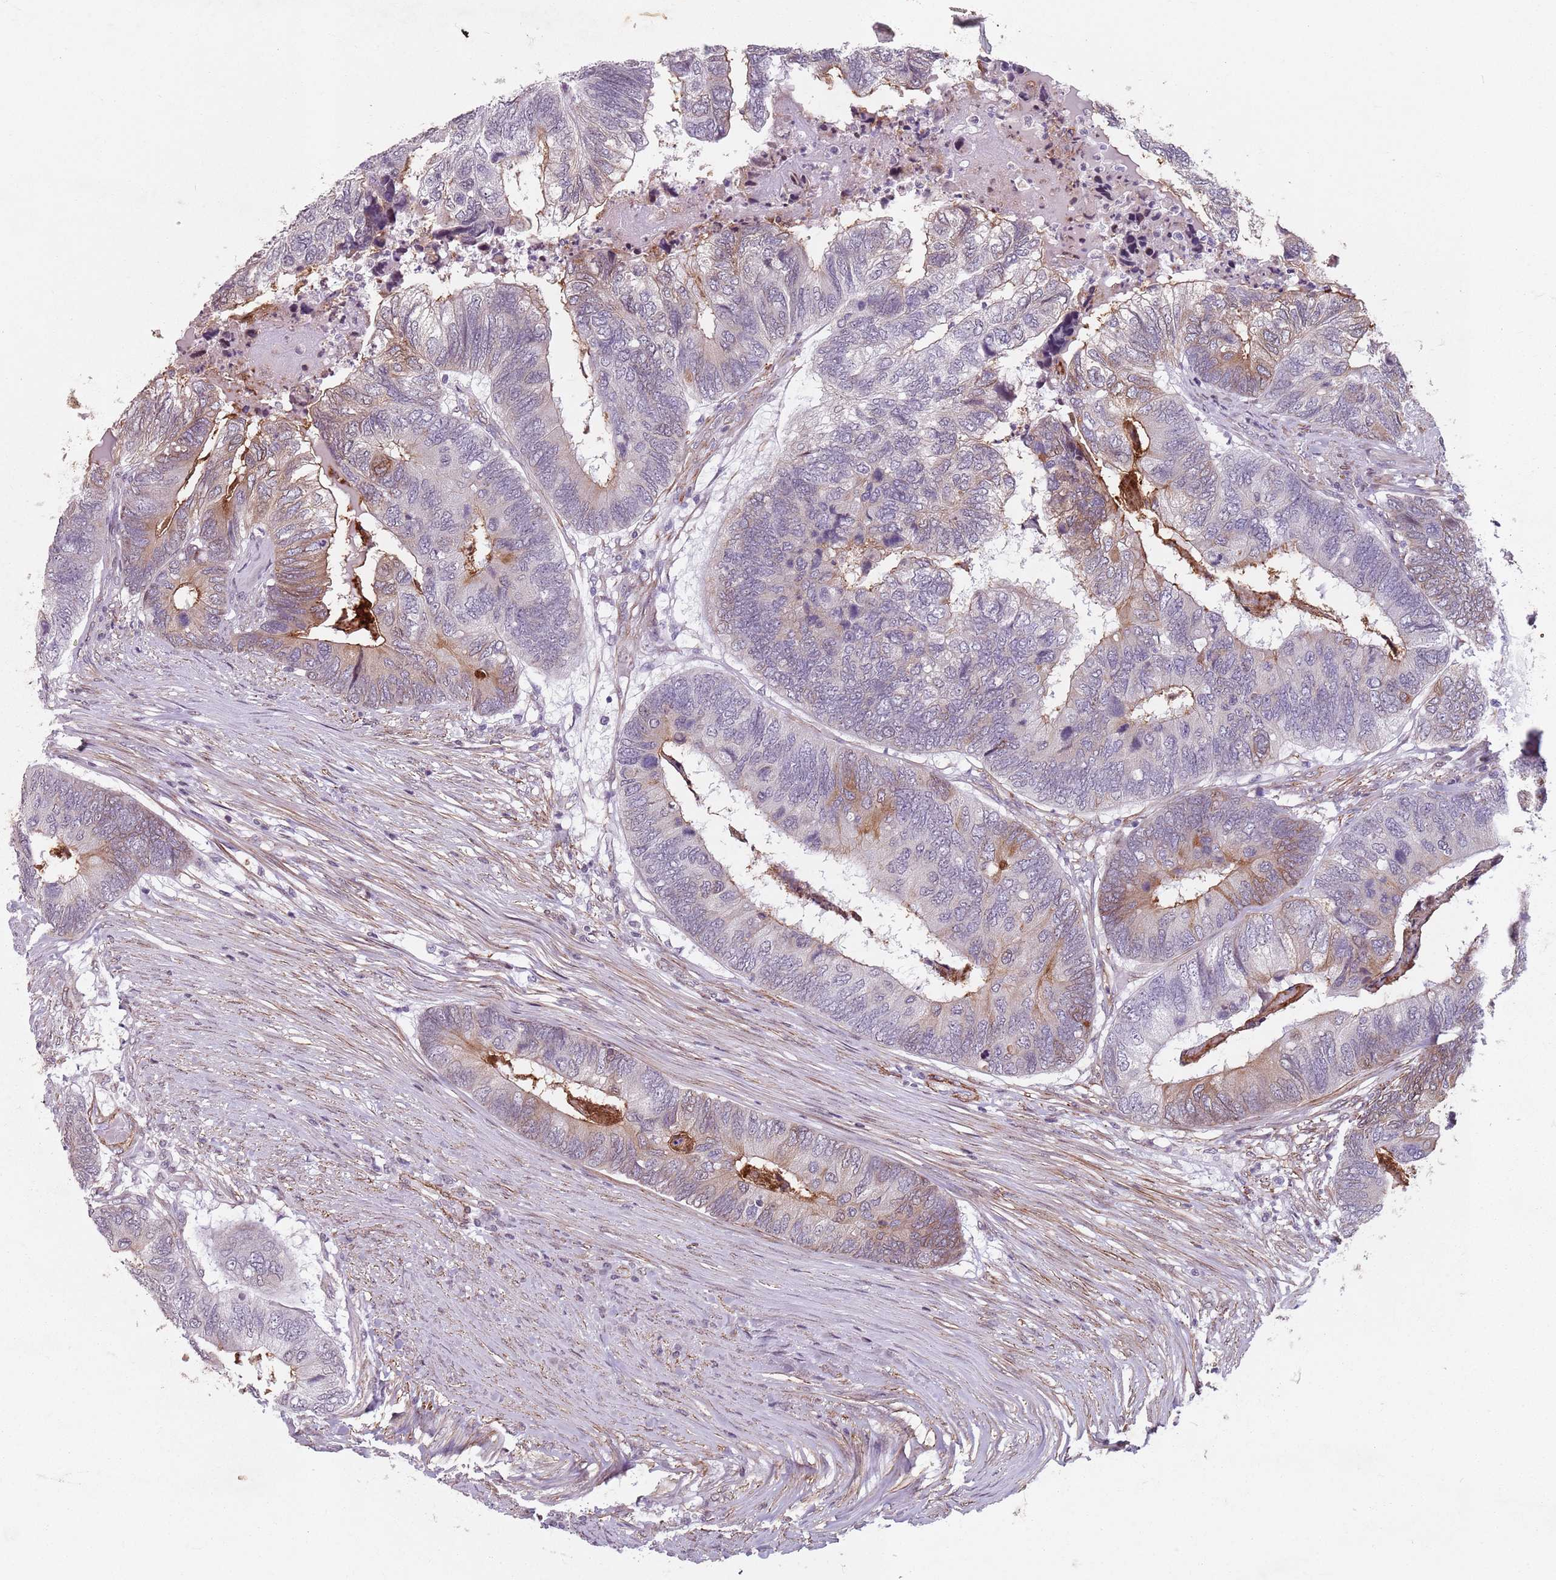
{"staining": {"intensity": "weak", "quantity": "25%-75%", "location": "cytoplasmic/membranous"}, "tissue": "colorectal cancer", "cell_type": "Tumor cells", "image_type": "cancer", "snomed": [{"axis": "morphology", "description": "Adenocarcinoma, NOS"}, {"axis": "topography", "description": "Colon"}], "caption": "A low amount of weak cytoplasmic/membranous staining is identified in approximately 25%-75% of tumor cells in colorectal adenocarcinoma tissue. (Stains: DAB in brown, nuclei in blue, Microscopy: brightfield microscopy at high magnification).", "gene": "TMC4", "patient": {"sex": "female", "age": 67}}